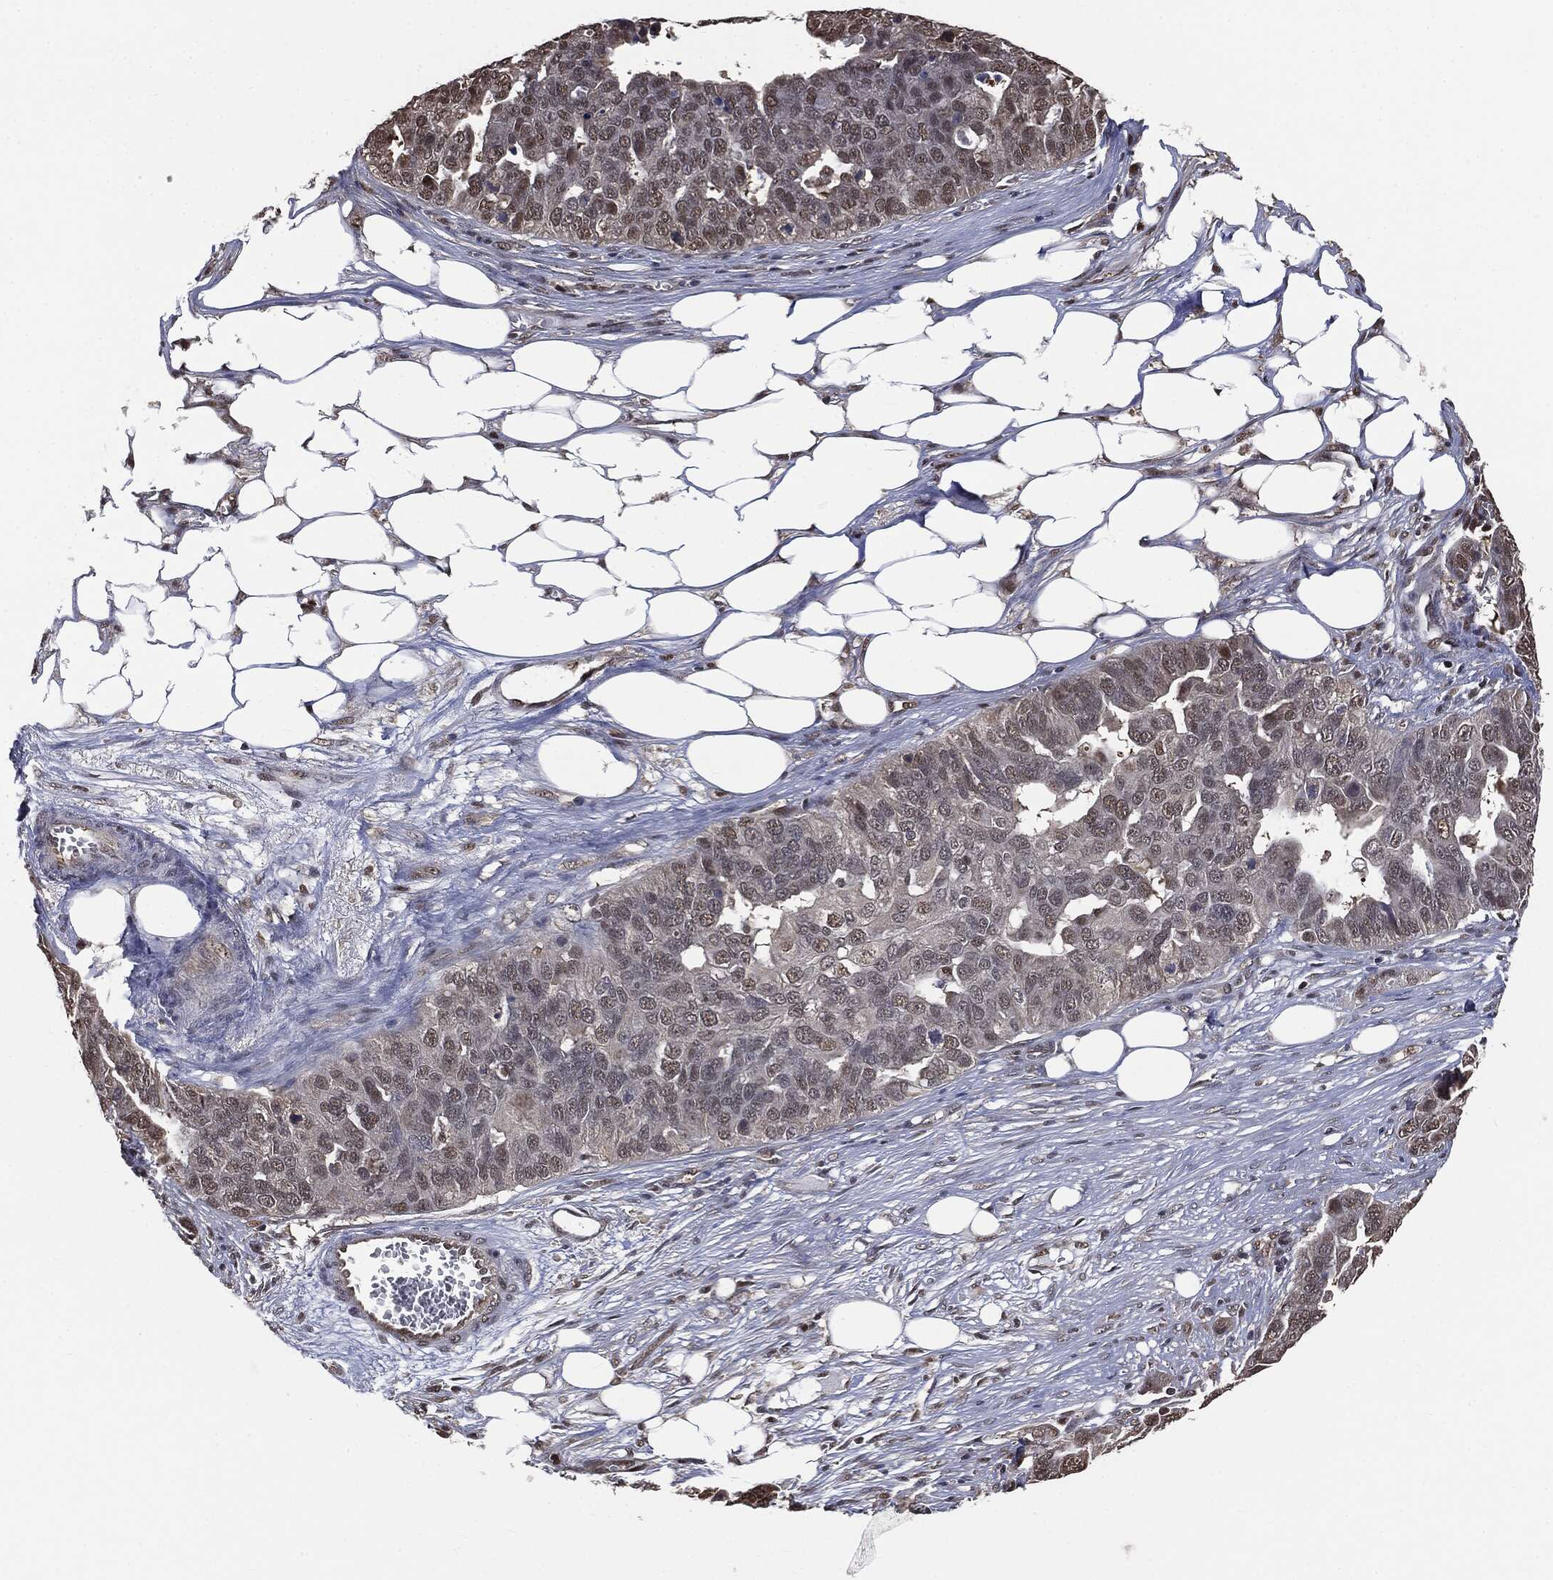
{"staining": {"intensity": "weak", "quantity": "<25%", "location": "nuclear"}, "tissue": "ovarian cancer", "cell_type": "Tumor cells", "image_type": "cancer", "snomed": [{"axis": "morphology", "description": "Carcinoma, endometroid"}, {"axis": "topography", "description": "Soft tissue"}, {"axis": "topography", "description": "Ovary"}], "caption": "DAB immunohistochemical staining of ovarian cancer demonstrates no significant positivity in tumor cells.", "gene": "SHLD2", "patient": {"sex": "female", "age": 52}}